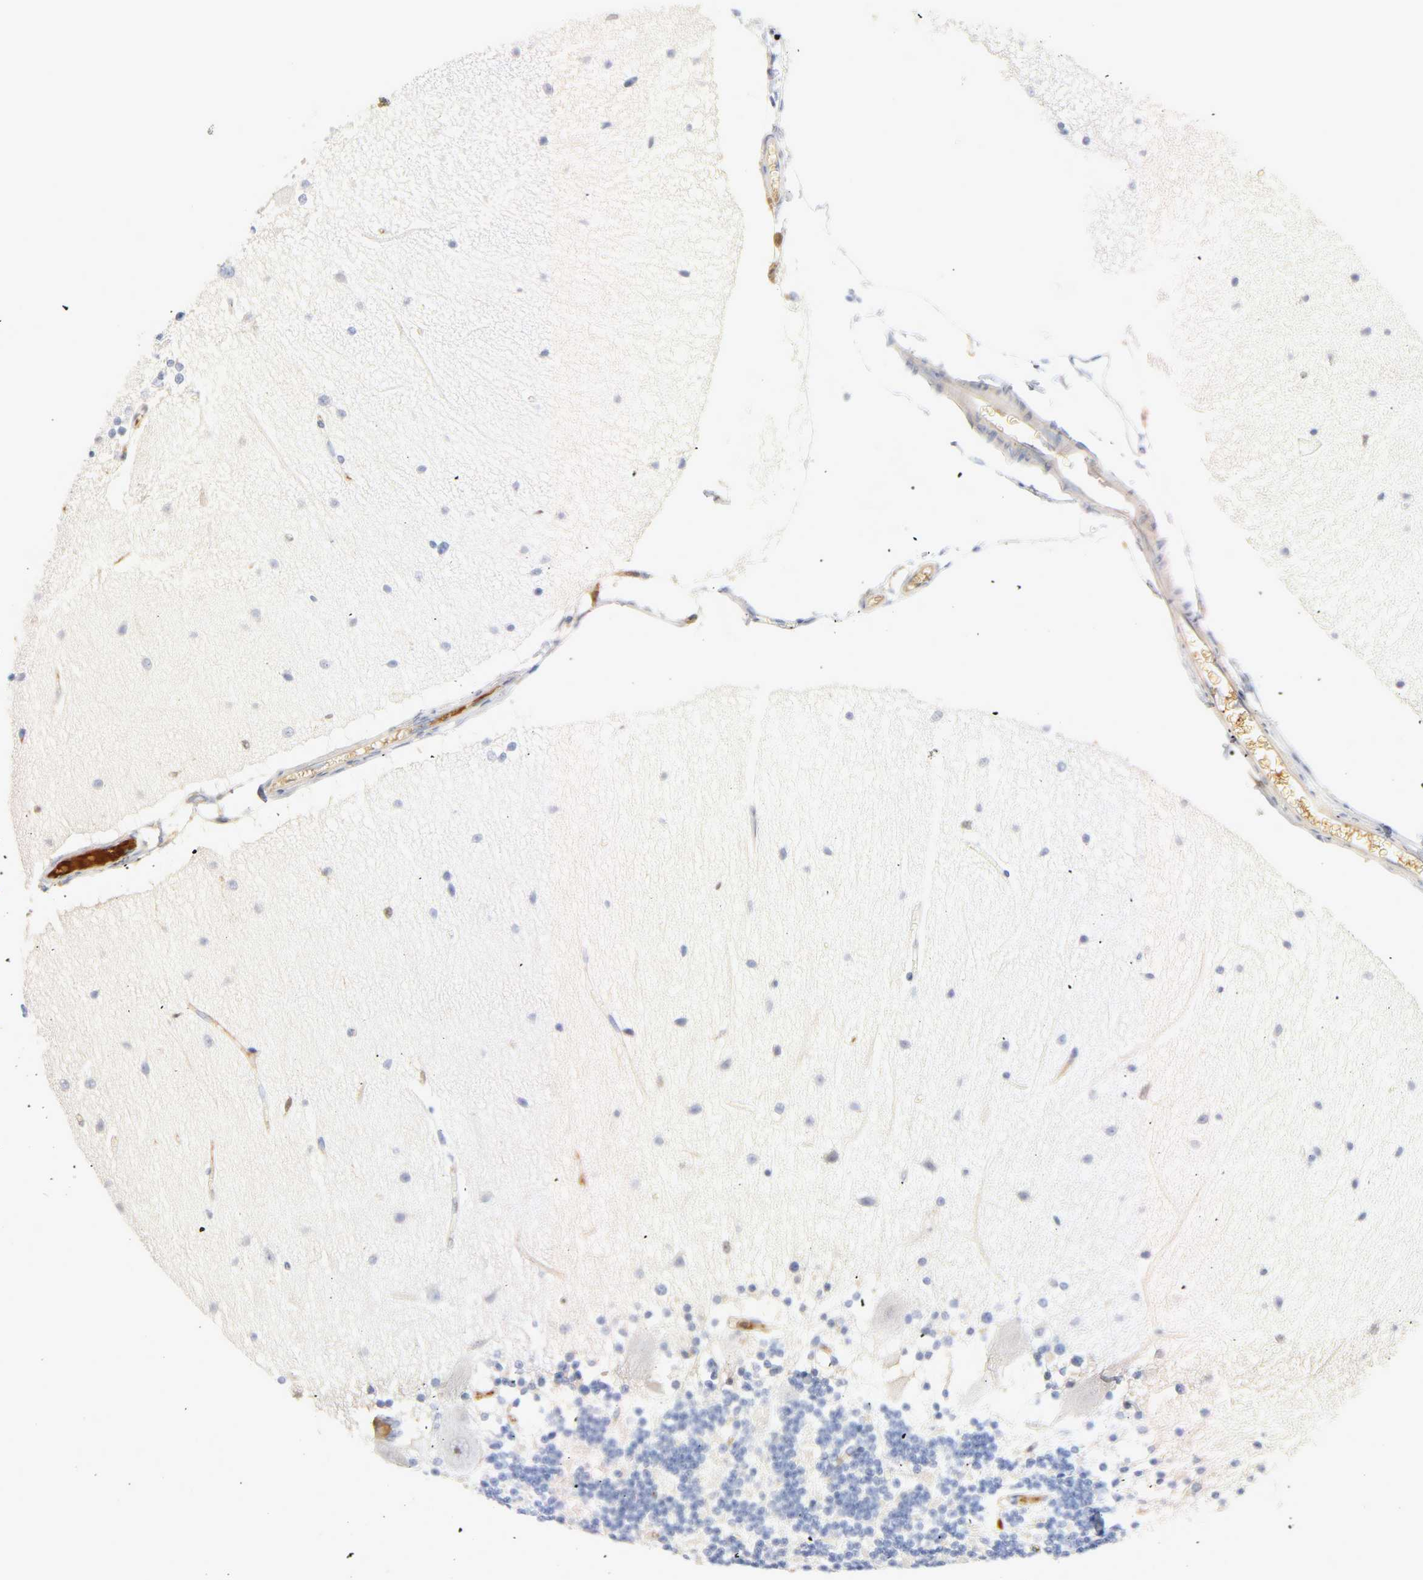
{"staining": {"intensity": "negative", "quantity": "none", "location": "none"}, "tissue": "cerebellum", "cell_type": "Cells in granular layer", "image_type": "normal", "snomed": [{"axis": "morphology", "description": "Normal tissue, NOS"}, {"axis": "topography", "description": "Cerebellum"}], "caption": "This image is of benign cerebellum stained with immunohistochemistry to label a protein in brown with the nuclei are counter-stained blue. There is no expression in cells in granular layer.", "gene": "IL18", "patient": {"sex": "female", "age": 54}}